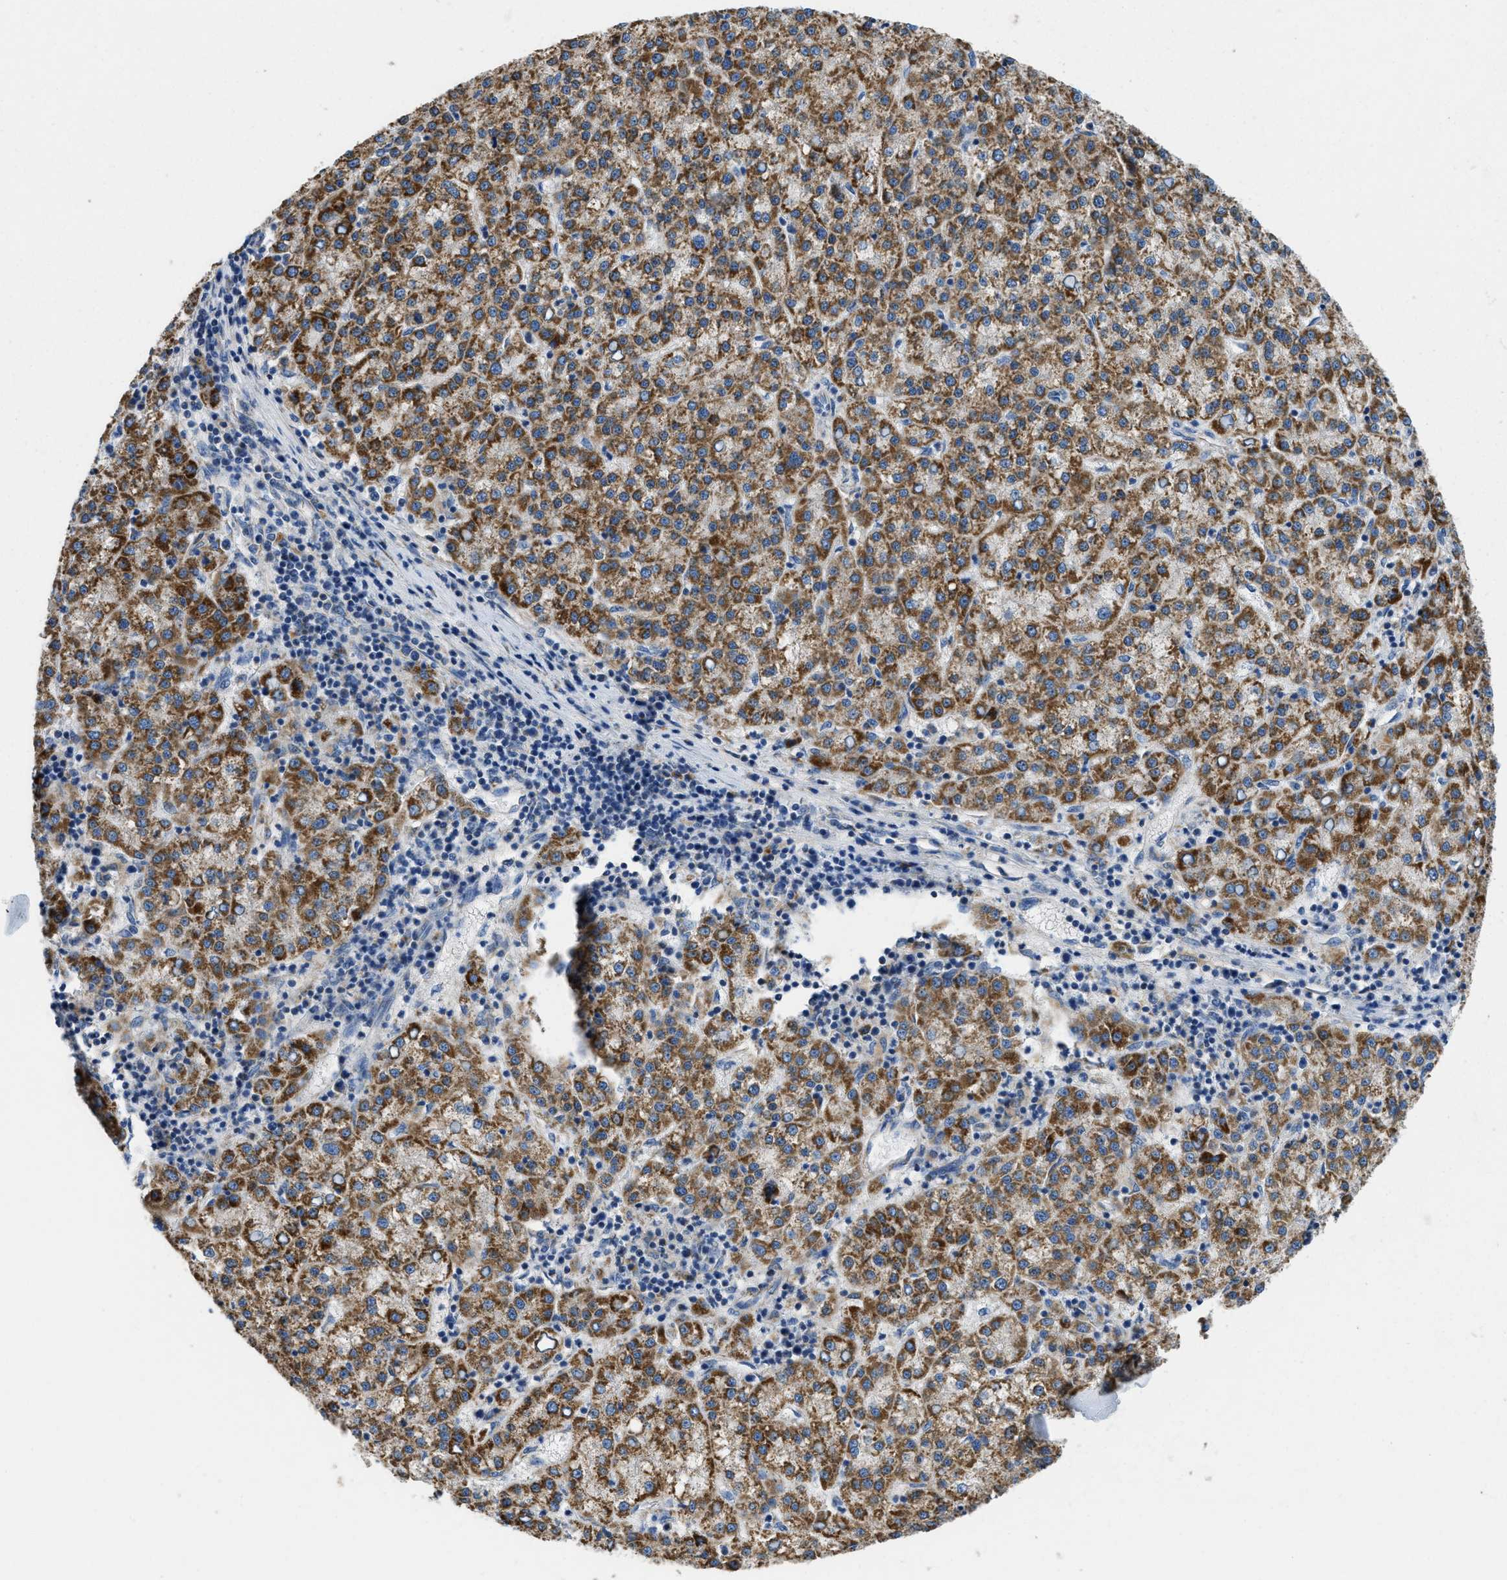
{"staining": {"intensity": "strong", "quantity": ">75%", "location": "cytoplasmic/membranous"}, "tissue": "liver cancer", "cell_type": "Tumor cells", "image_type": "cancer", "snomed": [{"axis": "morphology", "description": "Carcinoma, Hepatocellular, NOS"}, {"axis": "topography", "description": "Liver"}], "caption": "Immunohistochemical staining of human liver hepatocellular carcinoma displays high levels of strong cytoplasmic/membranous protein positivity in about >75% of tumor cells.", "gene": "SLC25A13", "patient": {"sex": "female", "age": 58}}